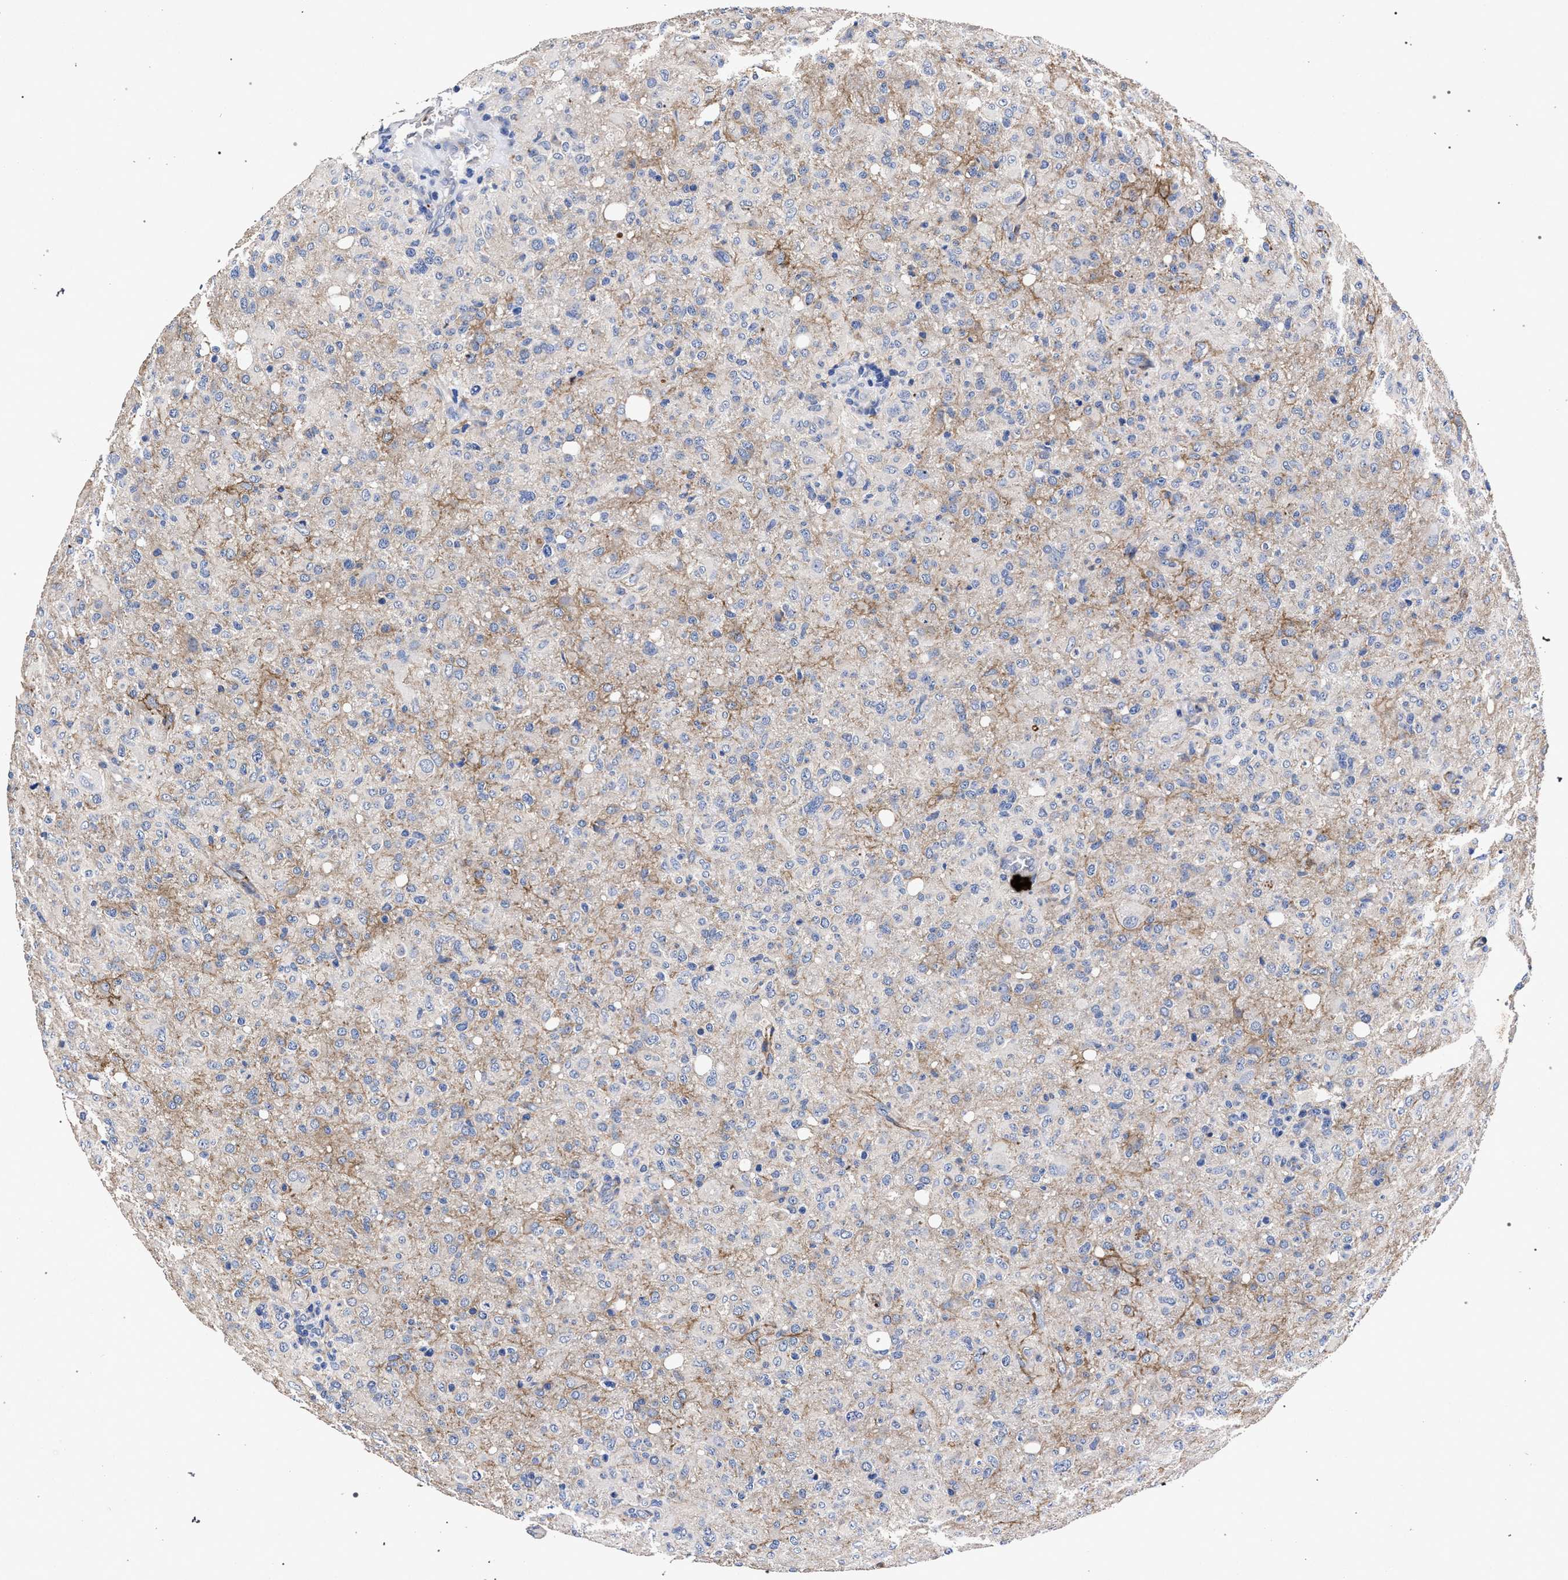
{"staining": {"intensity": "negative", "quantity": "none", "location": "none"}, "tissue": "glioma", "cell_type": "Tumor cells", "image_type": "cancer", "snomed": [{"axis": "morphology", "description": "Glioma, malignant, High grade"}, {"axis": "topography", "description": "Brain"}], "caption": "A high-resolution histopathology image shows immunohistochemistry staining of high-grade glioma (malignant), which reveals no significant positivity in tumor cells.", "gene": "ATP1A2", "patient": {"sex": "female", "age": 57}}